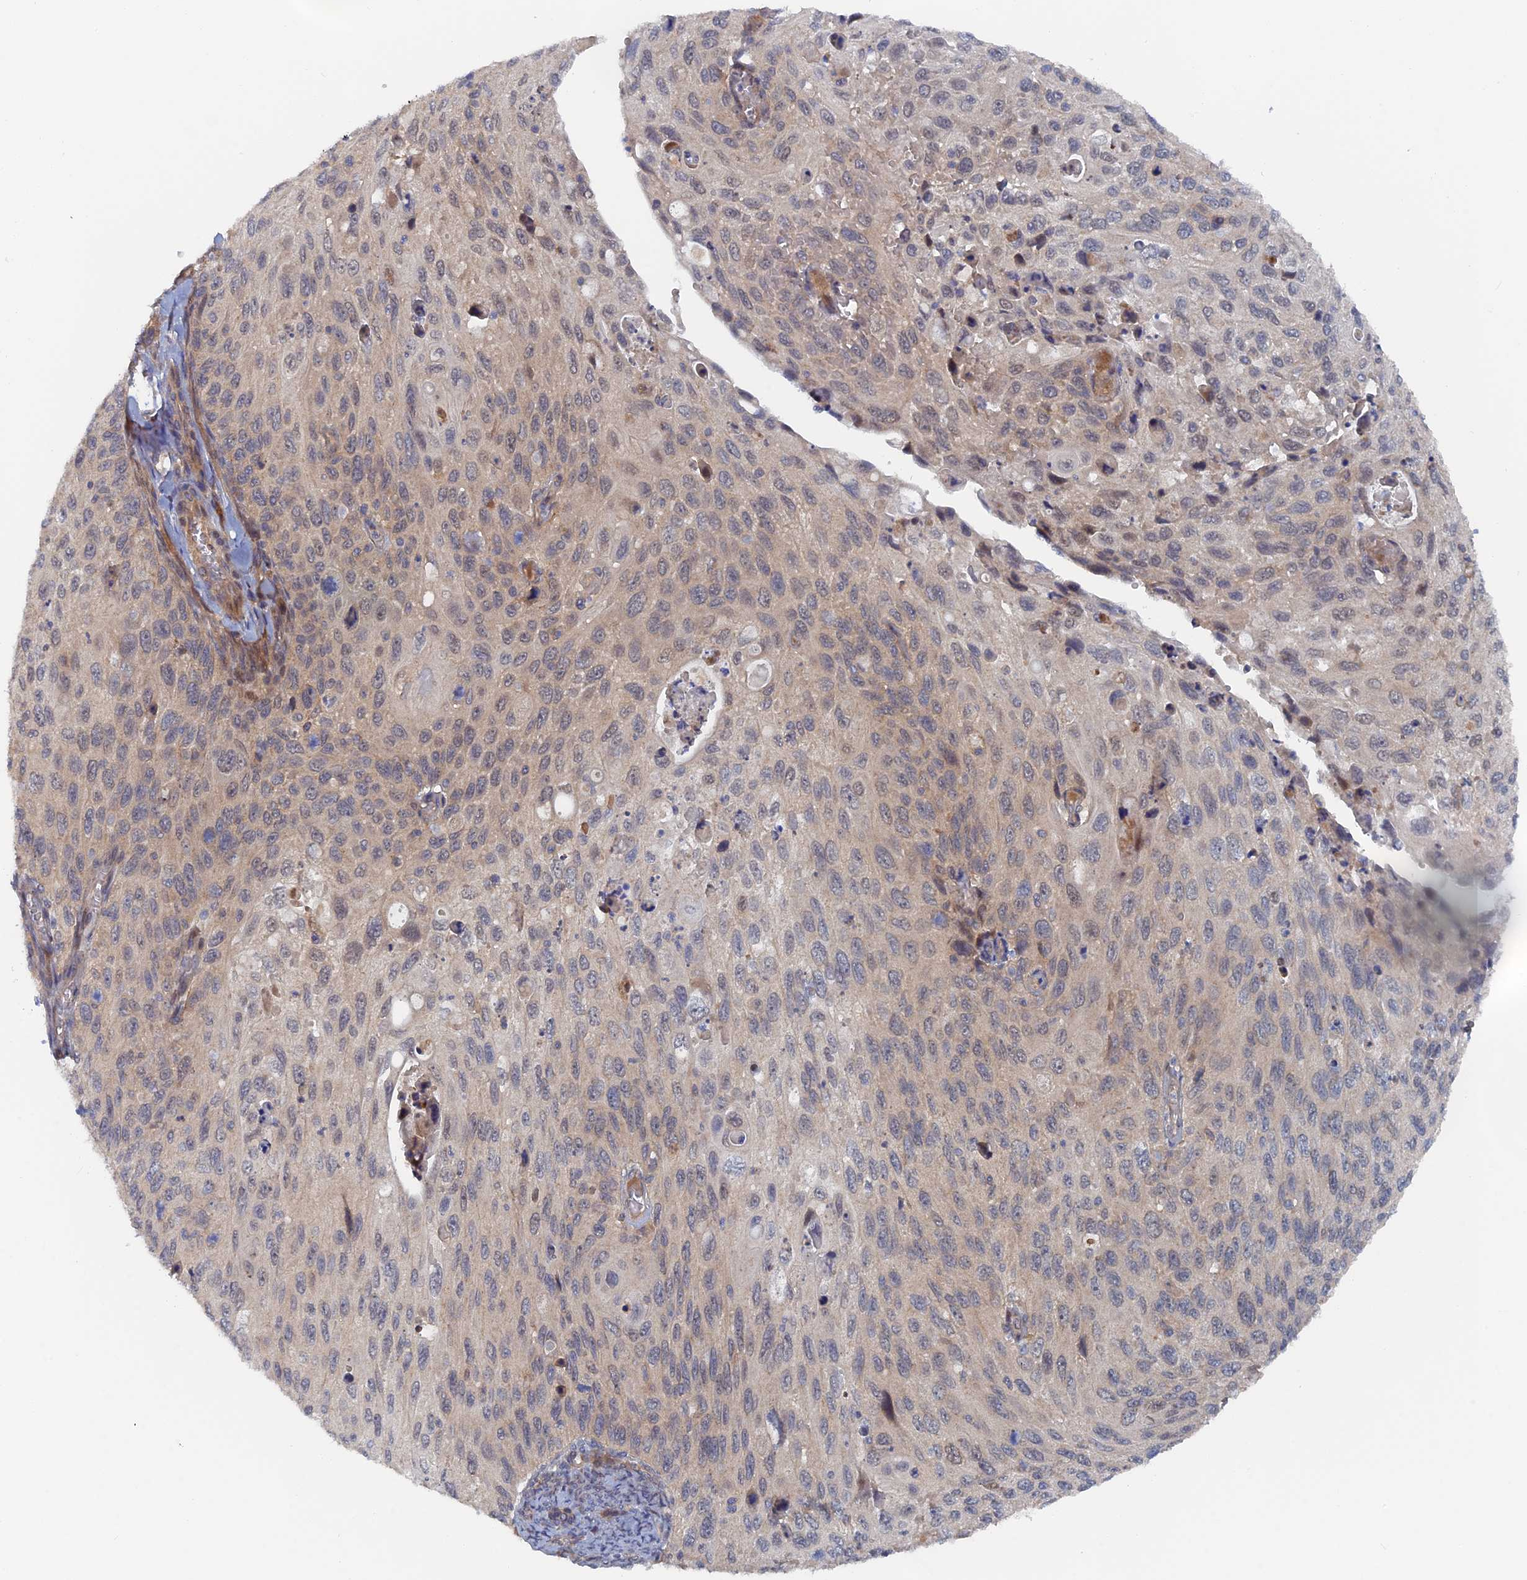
{"staining": {"intensity": "negative", "quantity": "none", "location": "none"}, "tissue": "cervical cancer", "cell_type": "Tumor cells", "image_type": "cancer", "snomed": [{"axis": "morphology", "description": "Squamous cell carcinoma, NOS"}, {"axis": "topography", "description": "Cervix"}], "caption": "Immunohistochemistry (IHC) of human cervical cancer reveals no staining in tumor cells. The staining was performed using DAB to visualize the protein expression in brown, while the nuclei were stained in blue with hematoxylin (Magnification: 20x).", "gene": "ELOVL6", "patient": {"sex": "female", "age": 70}}